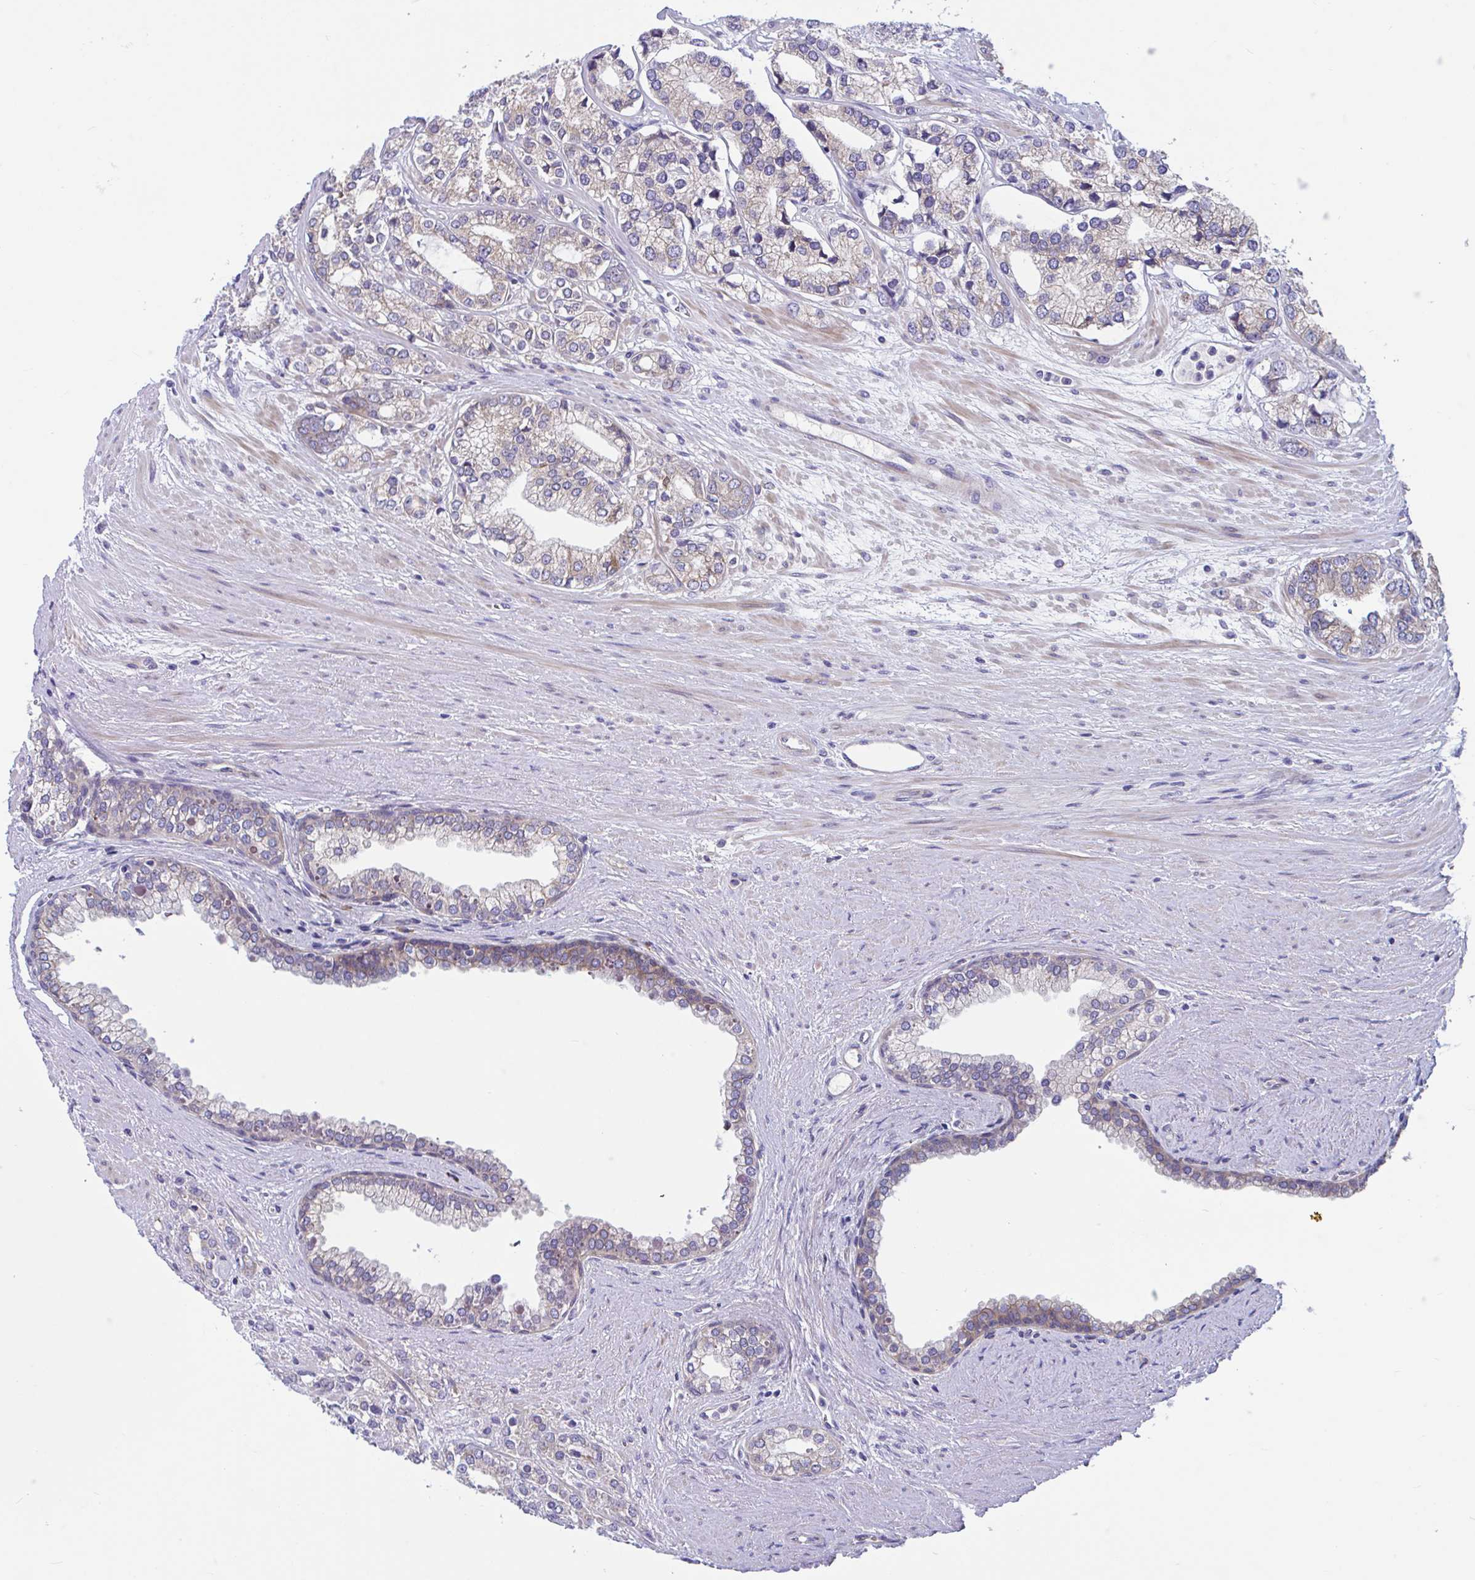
{"staining": {"intensity": "weak", "quantity": "<25%", "location": "cytoplasmic/membranous"}, "tissue": "prostate cancer", "cell_type": "Tumor cells", "image_type": "cancer", "snomed": [{"axis": "morphology", "description": "Adenocarcinoma, High grade"}, {"axis": "topography", "description": "Prostate"}], "caption": "Tumor cells show no significant staining in high-grade adenocarcinoma (prostate).", "gene": "WBP1", "patient": {"sex": "male", "age": 58}}